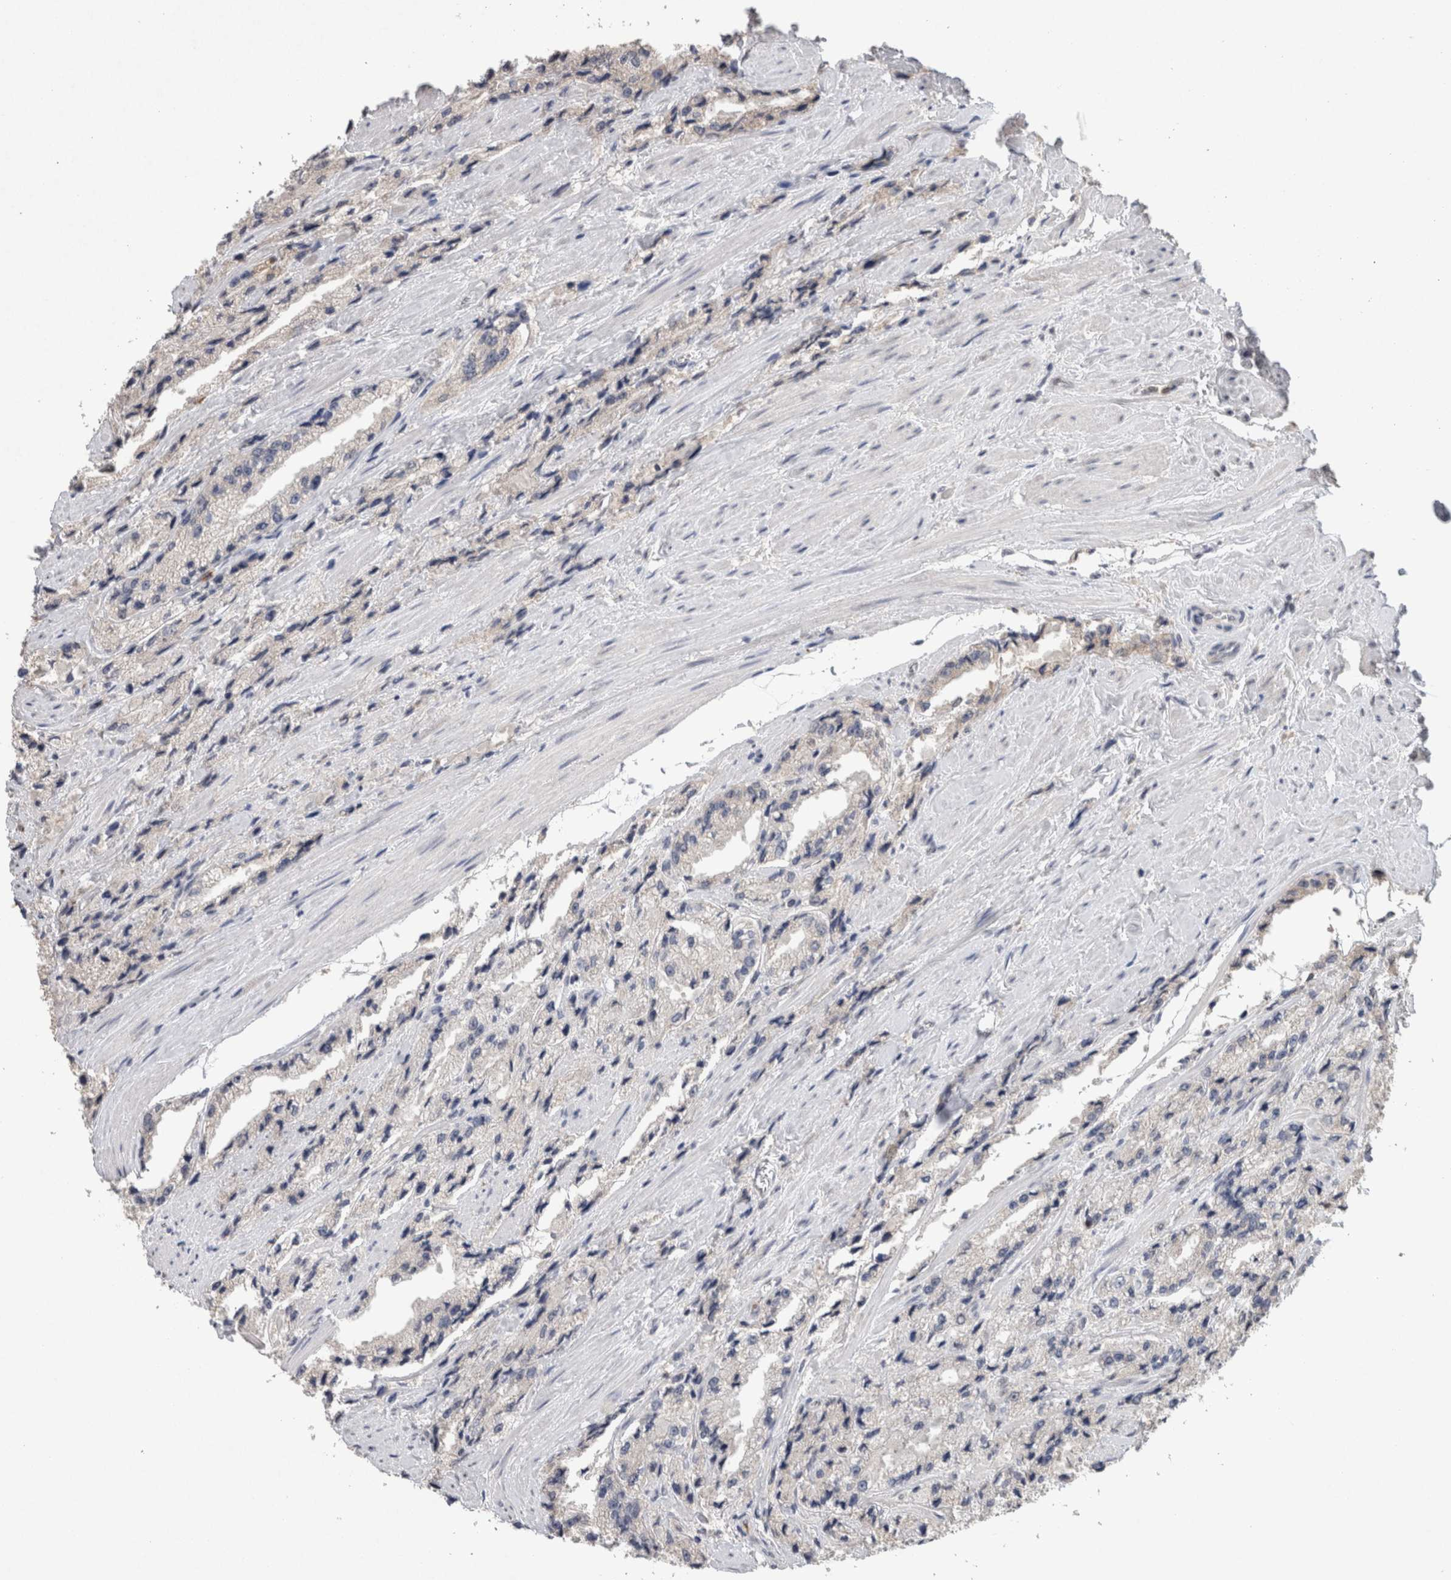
{"staining": {"intensity": "negative", "quantity": "none", "location": "none"}, "tissue": "prostate cancer", "cell_type": "Tumor cells", "image_type": "cancer", "snomed": [{"axis": "morphology", "description": "Adenocarcinoma, High grade"}, {"axis": "topography", "description": "Prostate"}], "caption": "High magnification brightfield microscopy of prostate cancer stained with DAB (brown) and counterstained with hematoxylin (blue): tumor cells show no significant positivity.", "gene": "FABP7", "patient": {"sex": "male", "age": 58}}